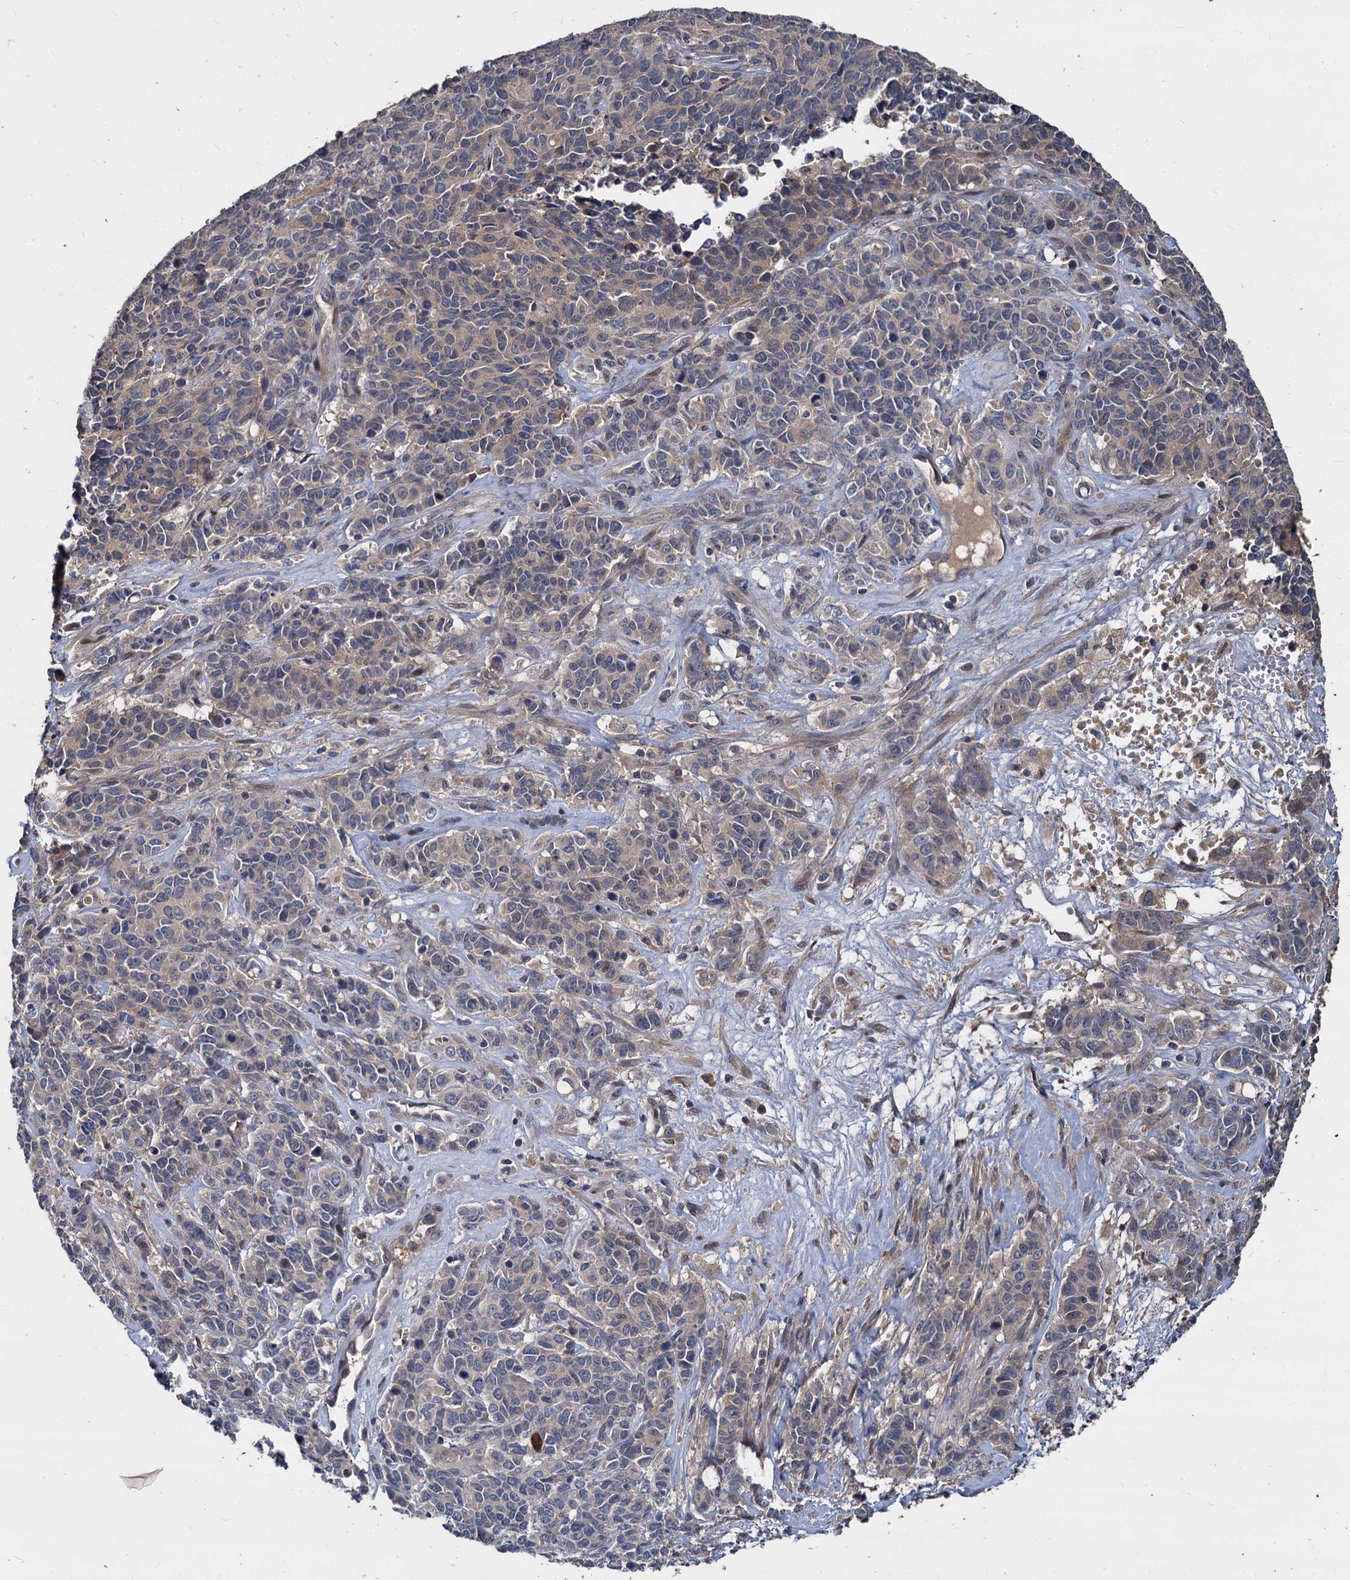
{"staining": {"intensity": "weak", "quantity": "<25%", "location": "cytoplasmic/membranous"}, "tissue": "cervical cancer", "cell_type": "Tumor cells", "image_type": "cancer", "snomed": [{"axis": "morphology", "description": "Squamous cell carcinoma, NOS"}, {"axis": "topography", "description": "Cervix"}], "caption": "Cervical cancer was stained to show a protein in brown. There is no significant positivity in tumor cells. (DAB IHC visualized using brightfield microscopy, high magnification).", "gene": "CCDC184", "patient": {"sex": "female", "age": 60}}